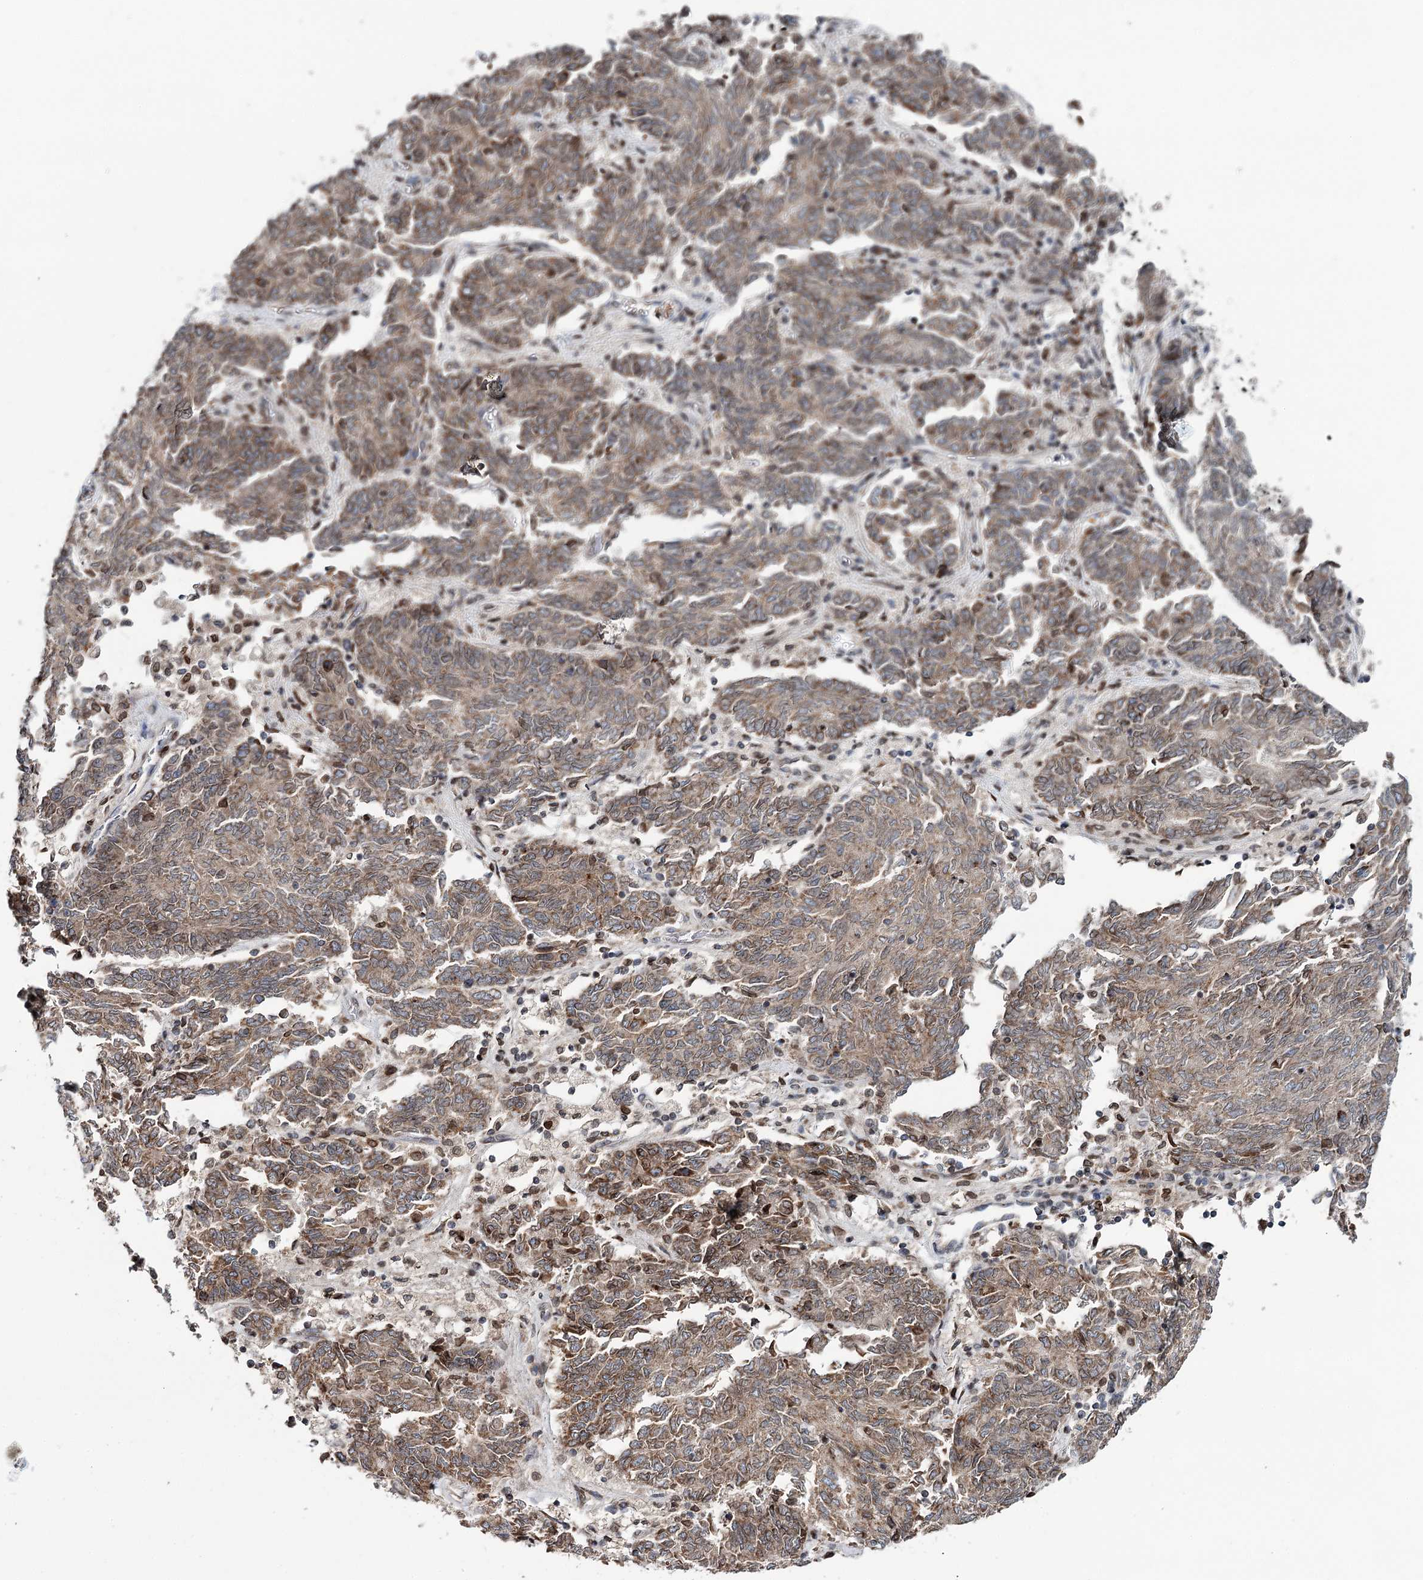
{"staining": {"intensity": "moderate", "quantity": ">75%", "location": "cytoplasmic/membranous"}, "tissue": "endometrial cancer", "cell_type": "Tumor cells", "image_type": "cancer", "snomed": [{"axis": "morphology", "description": "Adenocarcinoma, NOS"}, {"axis": "topography", "description": "Endometrium"}], "caption": "Protein analysis of endometrial cancer (adenocarcinoma) tissue reveals moderate cytoplasmic/membranous positivity in about >75% of tumor cells. The staining was performed using DAB, with brown indicating positive protein expression. Nuclei are stained blue with hematoxylin.", "gene": "CFAP46", "patient": {"sex": "female", "age": 80}}